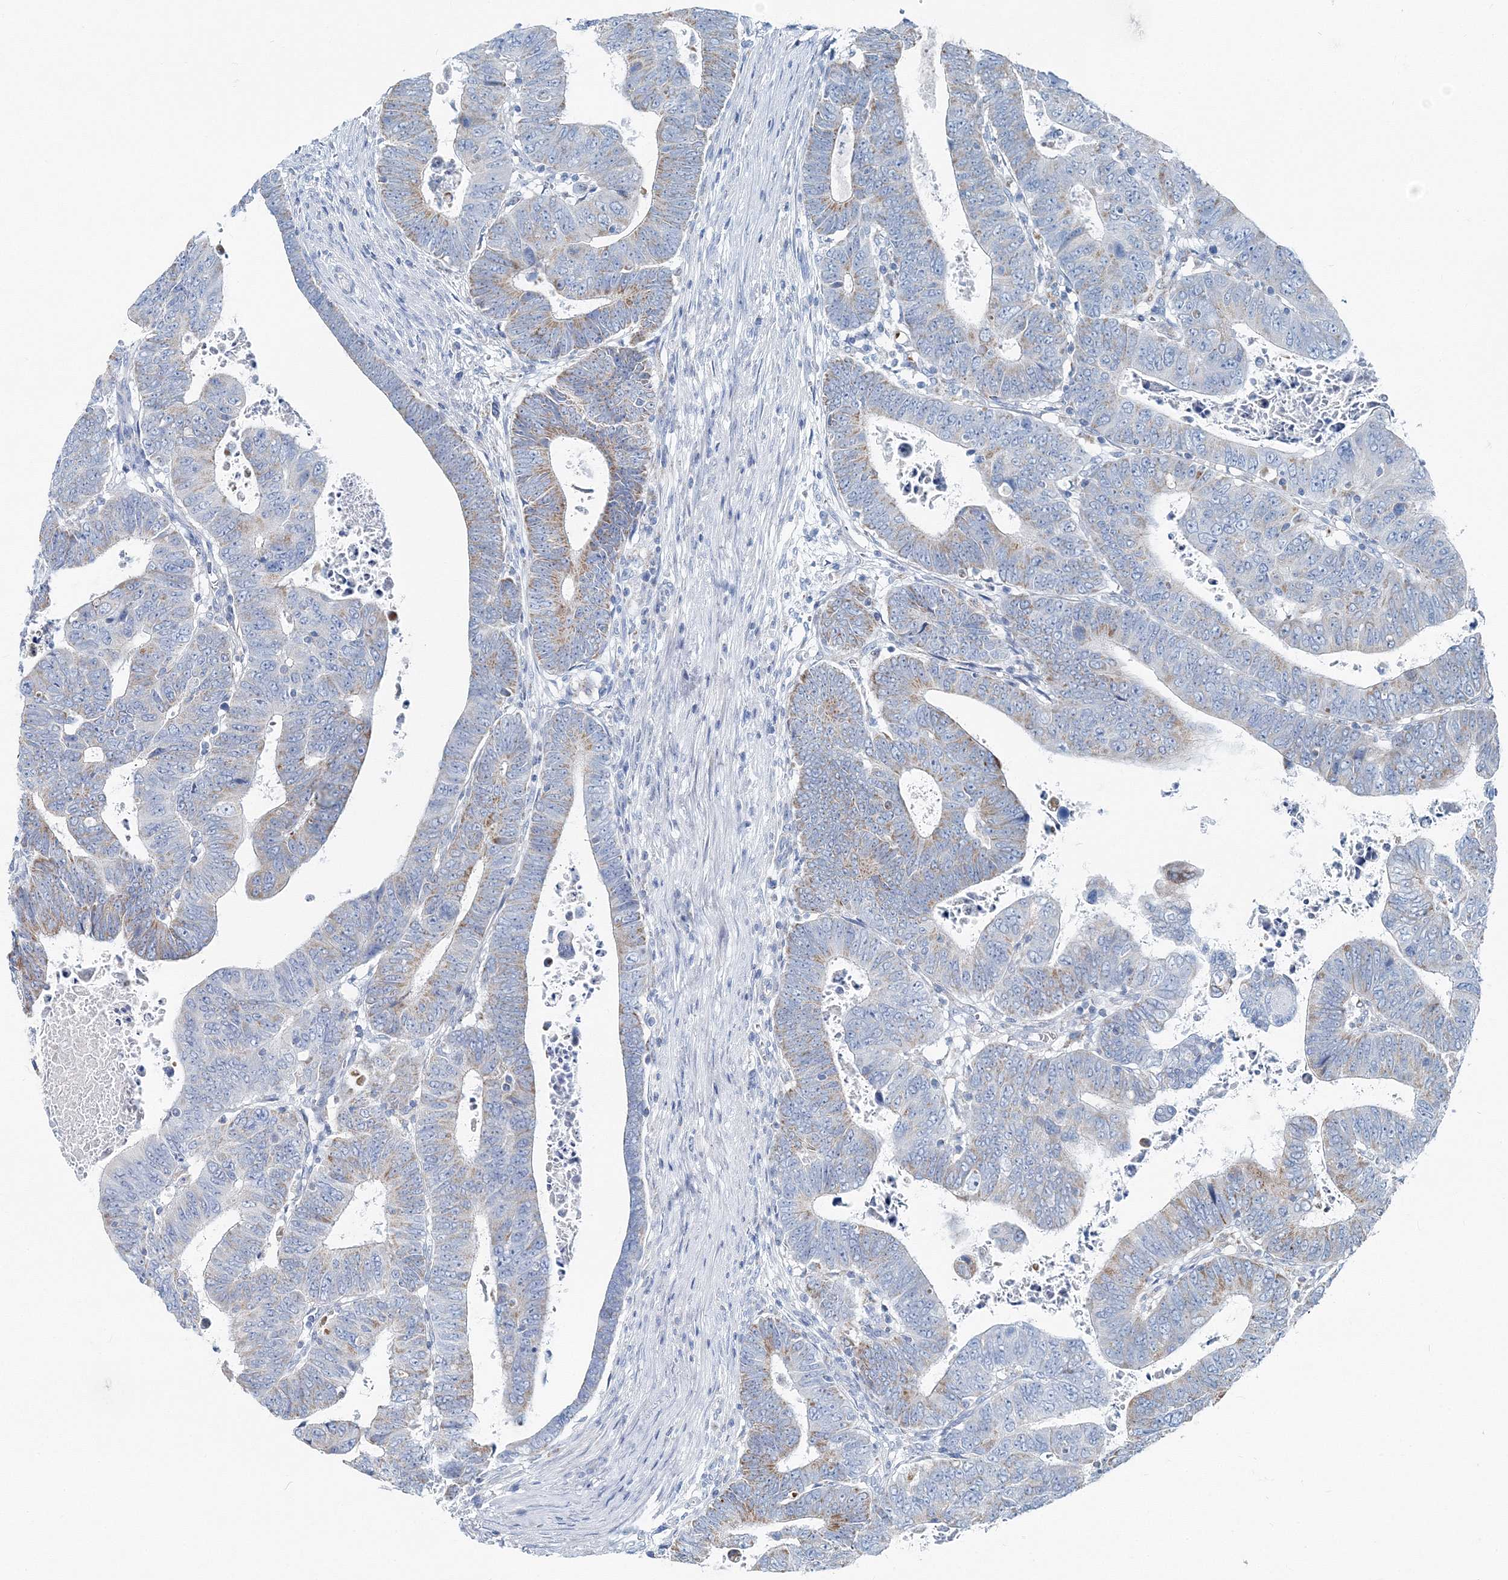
{"staining": {"intensity": "weak", "quantity": "25%-75%", "location": "cytoplasmic/membranous"}, "tissue": "colorectal cancer", "cell_type": "Tumor cells", "image_type": "cancer", "snomed": [{"axis": "morphology", "description": "Normal tissue, NOS"}, {"axis": "morphology", "description": "Adenocarcinoma, NOS"}, {"axis": "topography", "description": "Rectum"}], "caption": "Human colorectal cancer (adenocarcinoma) stained with a protein marker demonstrates weak staining in tumor cells.", "gene": "GABARAPL2", "patient": {"sex": "female", "age": 65}}